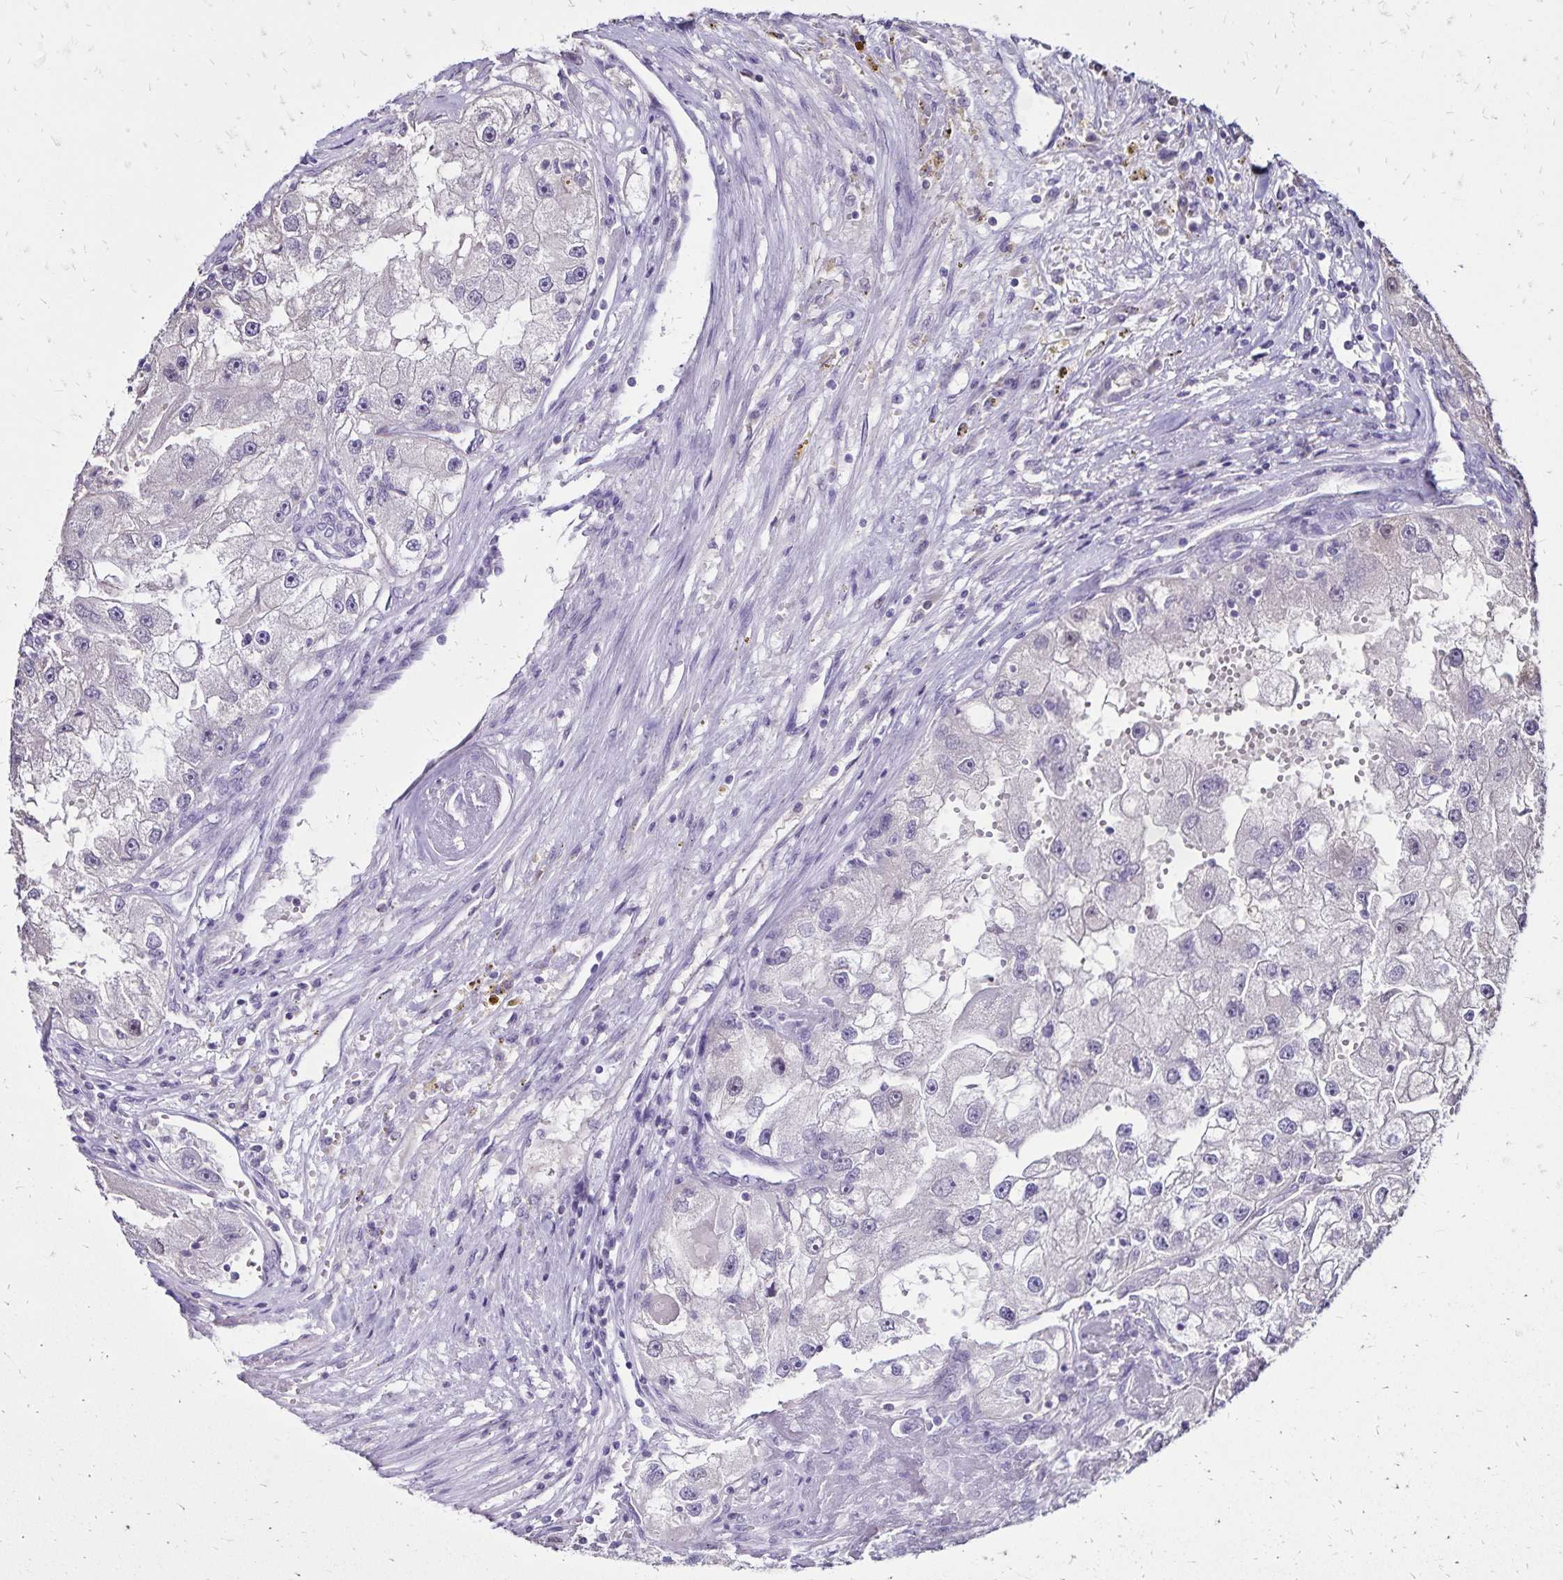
{"staining": {"intensity": "negative", "quantity": "none", "location": "none"}, "tissue": "renal cancer", "cell_type": "Tumor cells", "image_type": "cancer", "snomed": [{"axis": "morphology", "description": "Adenocarcinoma, NOS"}, {"axis": "topography", "description": "Kidney"}], "caption": "Adenocarcinoma (renal) was stained to show a protein in brown. There is no significant positivity in tumor cells.", "gene": "SH3GL3", "patient": {"sex": "male", "age": 63}}